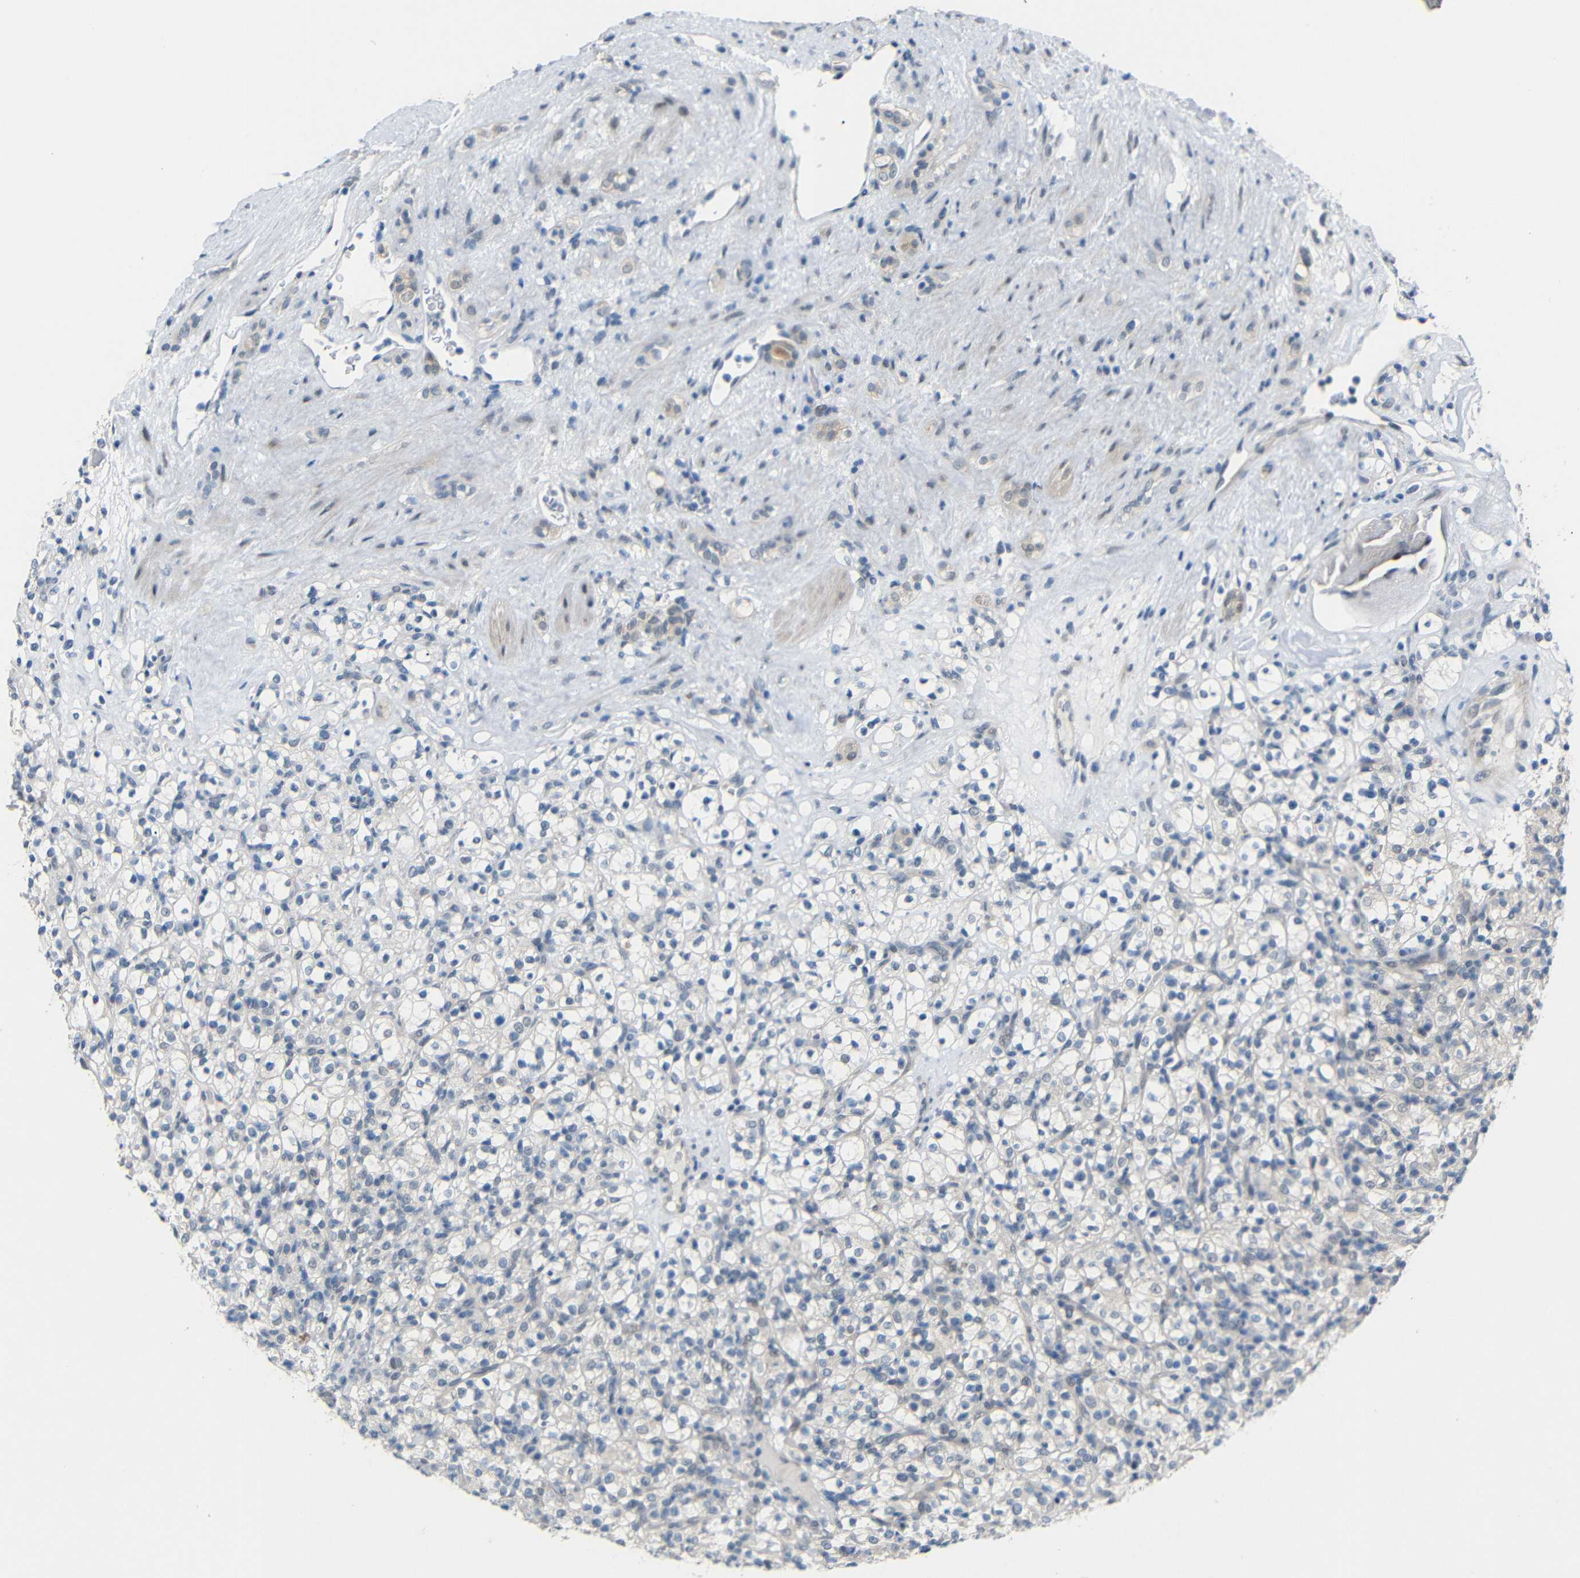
{"staining": {"intensity": "negative", "quantity": "none", "location": "none"}, "tissue": "renal cancer", "cell_type": "Tumor cells", "image_type": "cancer", "snomed": [{"axis": "morphology", "description": "Normal tissue, NOS"}, {"axis": "morphology", "description": "Adenocarcinoma, NOS"}, {"axis": "topography", "description": "Kidney"}], "caption": "Tumor cells show no significant protein expression in renal adenocarcinoma.", "gene": "GPR158", "patient": {"sex": "female", "age": 72}}